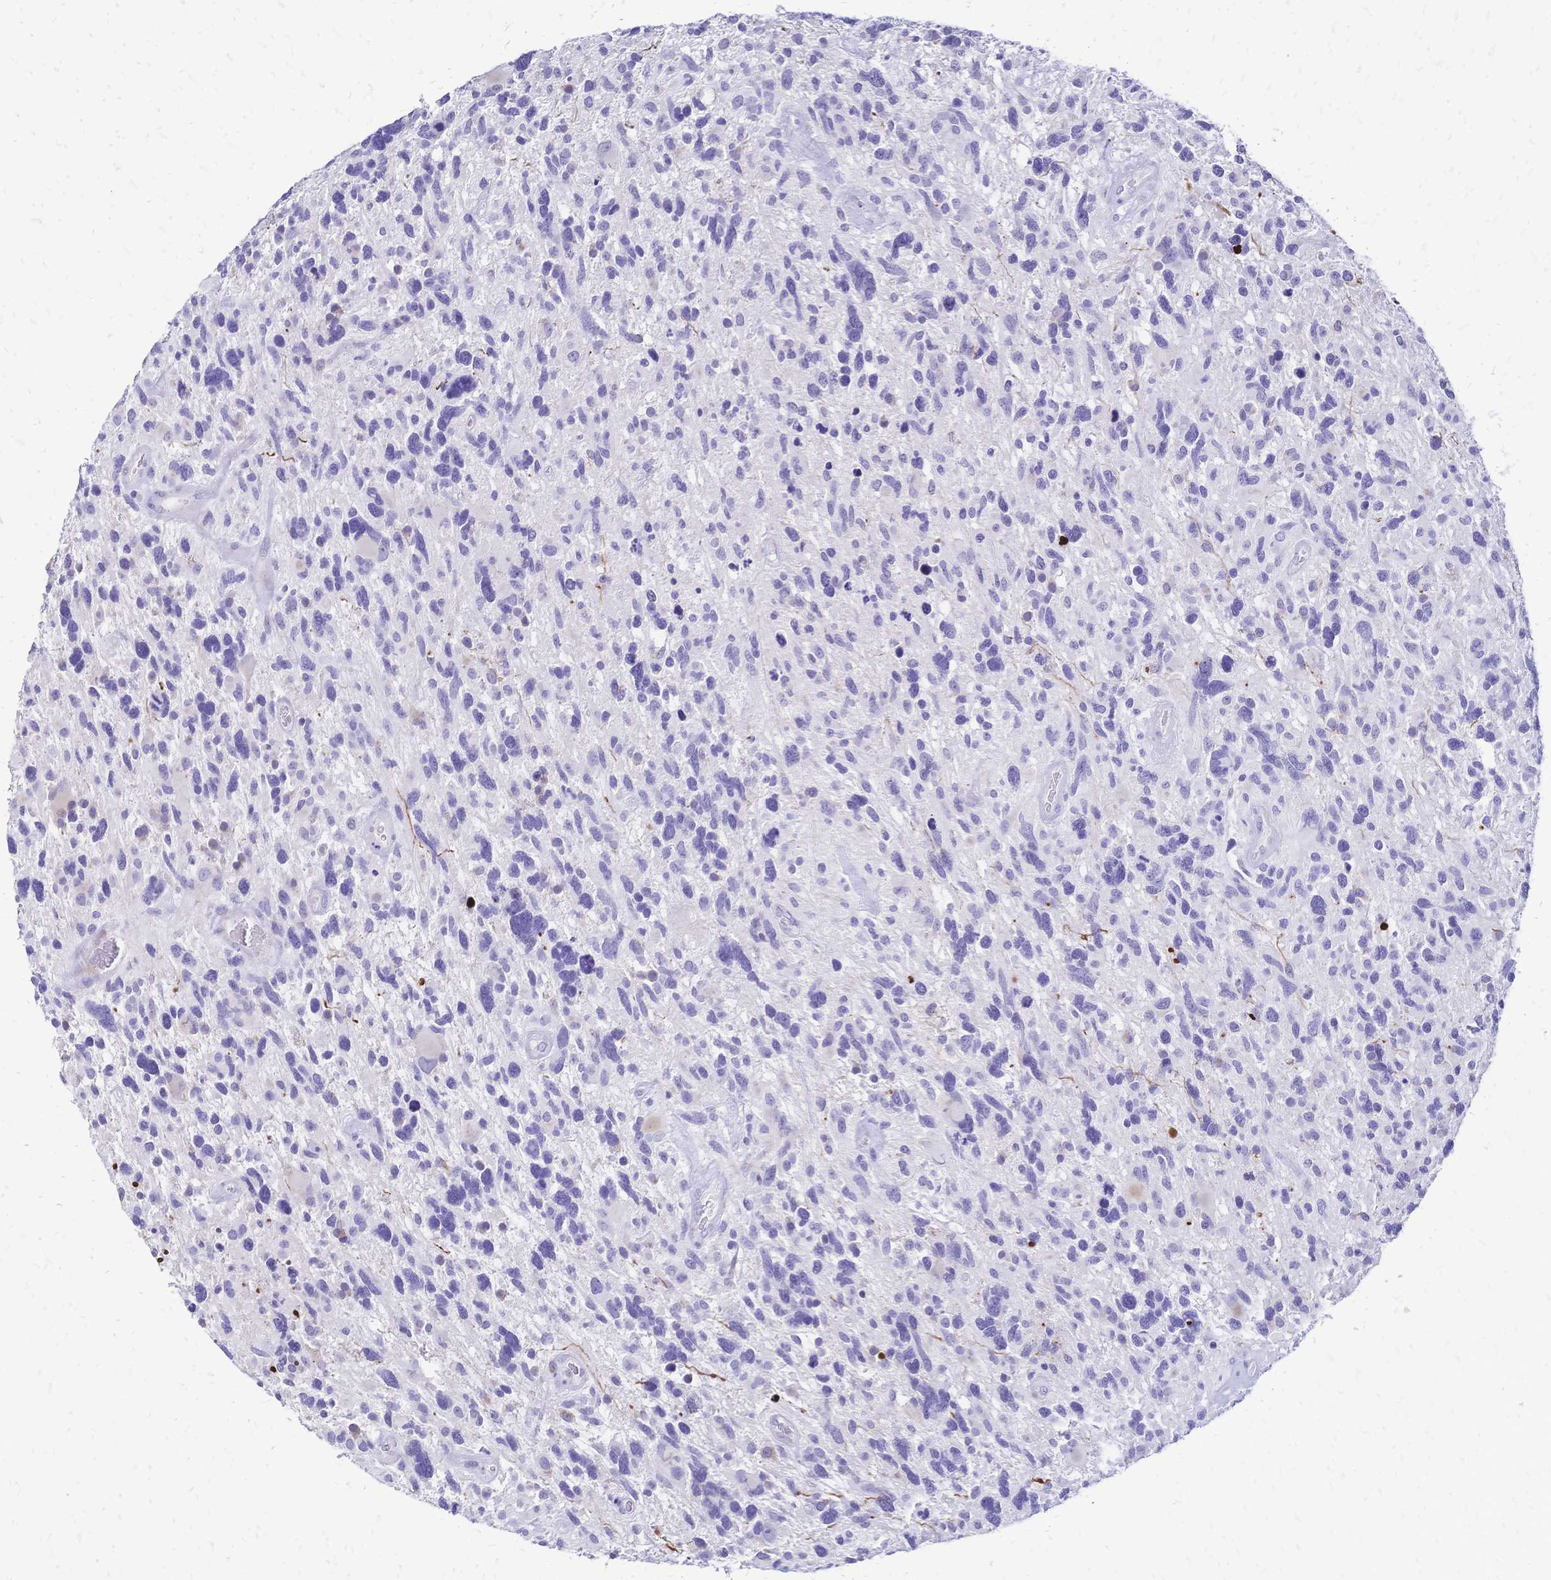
{"staining": {"intensity": "negative", "quantity": "none", "location": "none"}, "tissue": "glioma", "cell_type": "Tumor cells", "image_type": "cancer", "snomed": [{"axis": "morphology", "description": "Glioma, malignant, High grade"}, {"axis": "topography", "description": "Brain"}], "caption": "Immunohistochemical staining of malignant glioma (high-grade) reveals no significant staining in tumor cells.", "gene": "GRB7", "patient": {"sex": "male", "age": 49}}